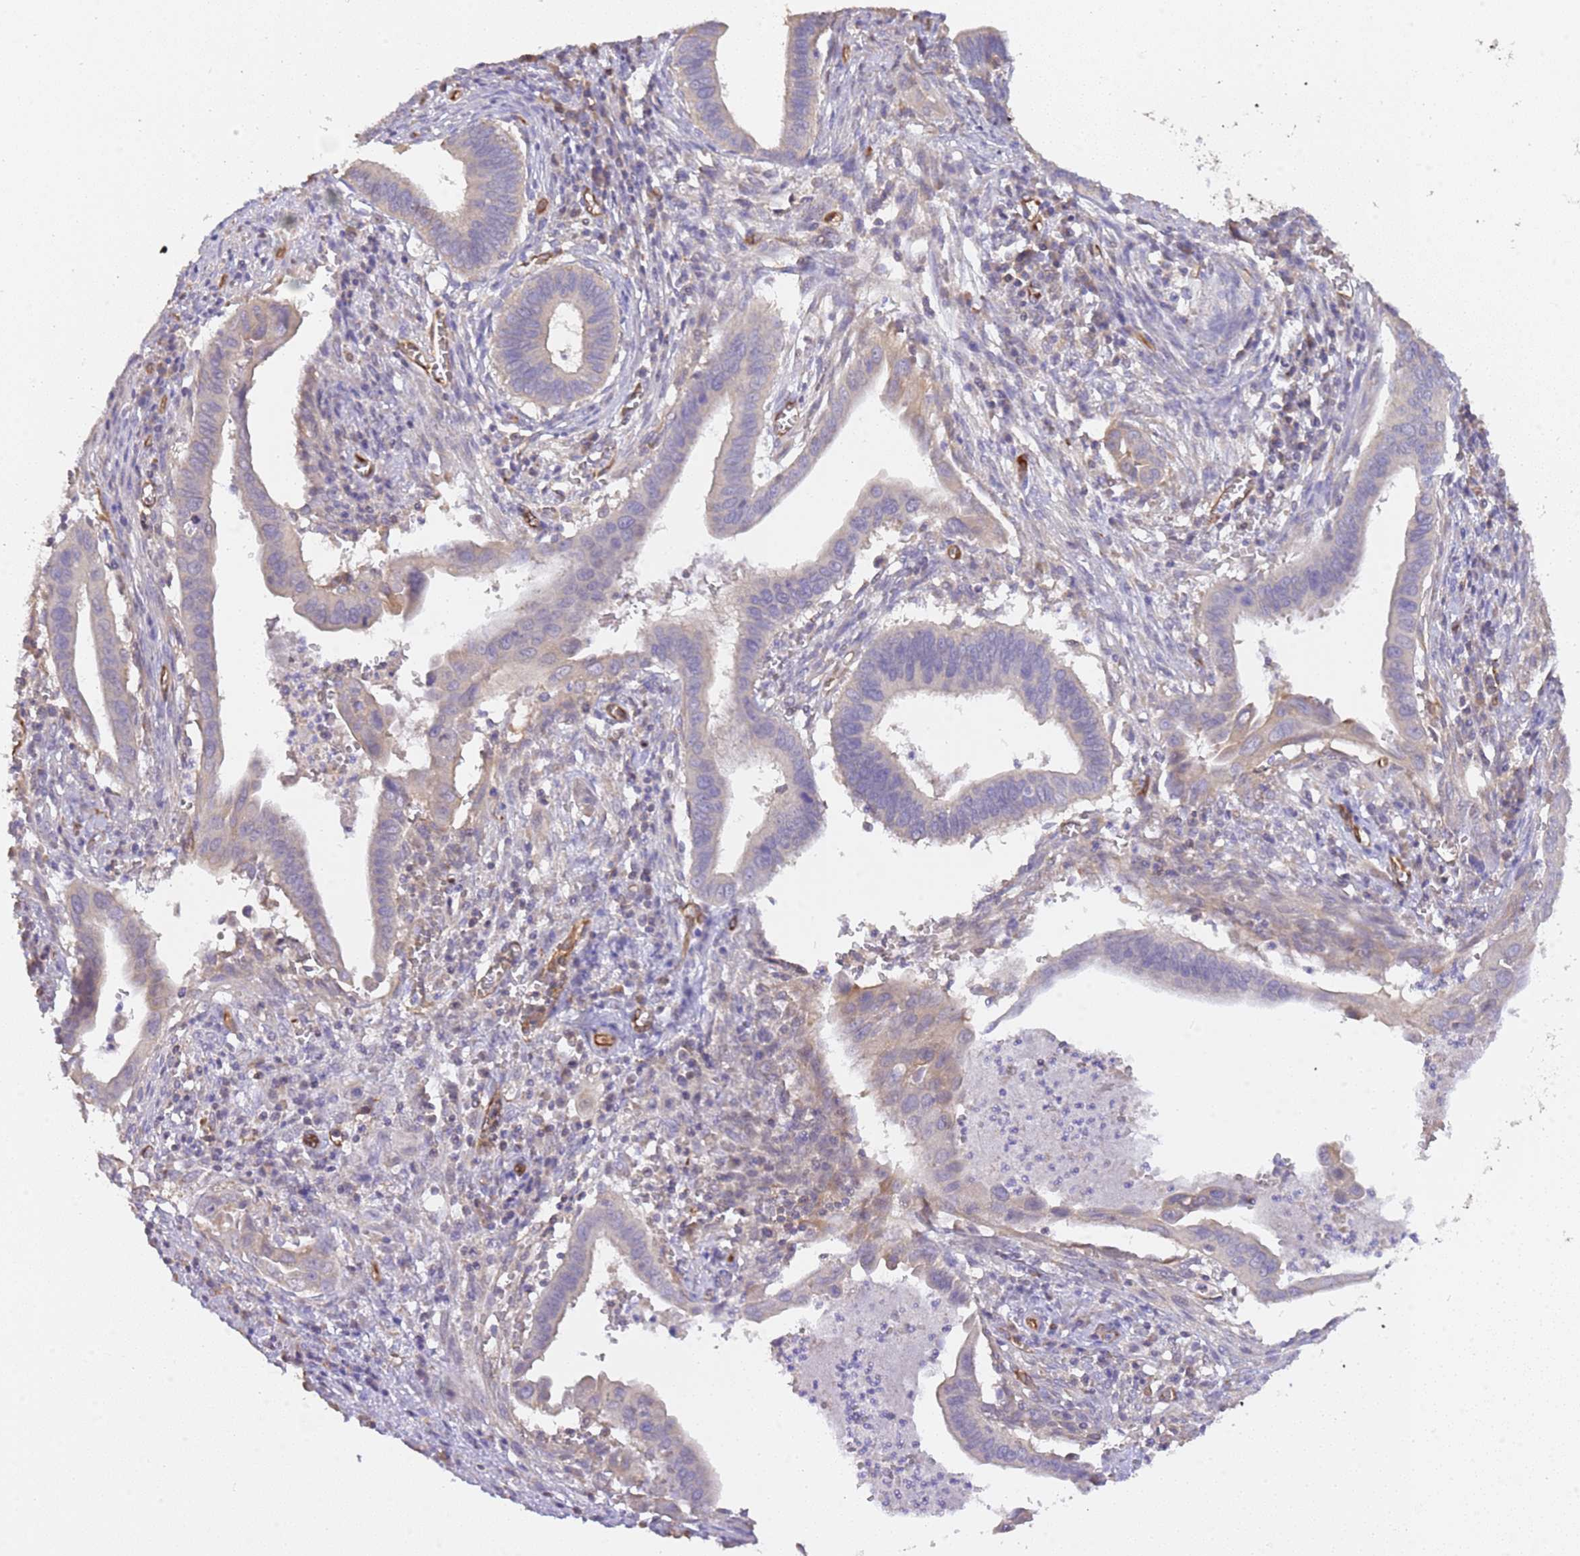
{"staining": {"intensity": "negative", "quantity": "none", "location": "none"}, "tissue": "cervical cancer", "cell_type": "Tumor cells", "image_type": "cancer", "snomed": [{"axis": "morphology", "description": "Adenocarcinoma, NOS"}, {"axis": "topography", "description": "Cervix"}], "caption": "Tumor cells are negative for protein expression in human cervical adenocarcinoma.", "gene": "DOCK9", "patient": {"sex": "female", "age": 42}}